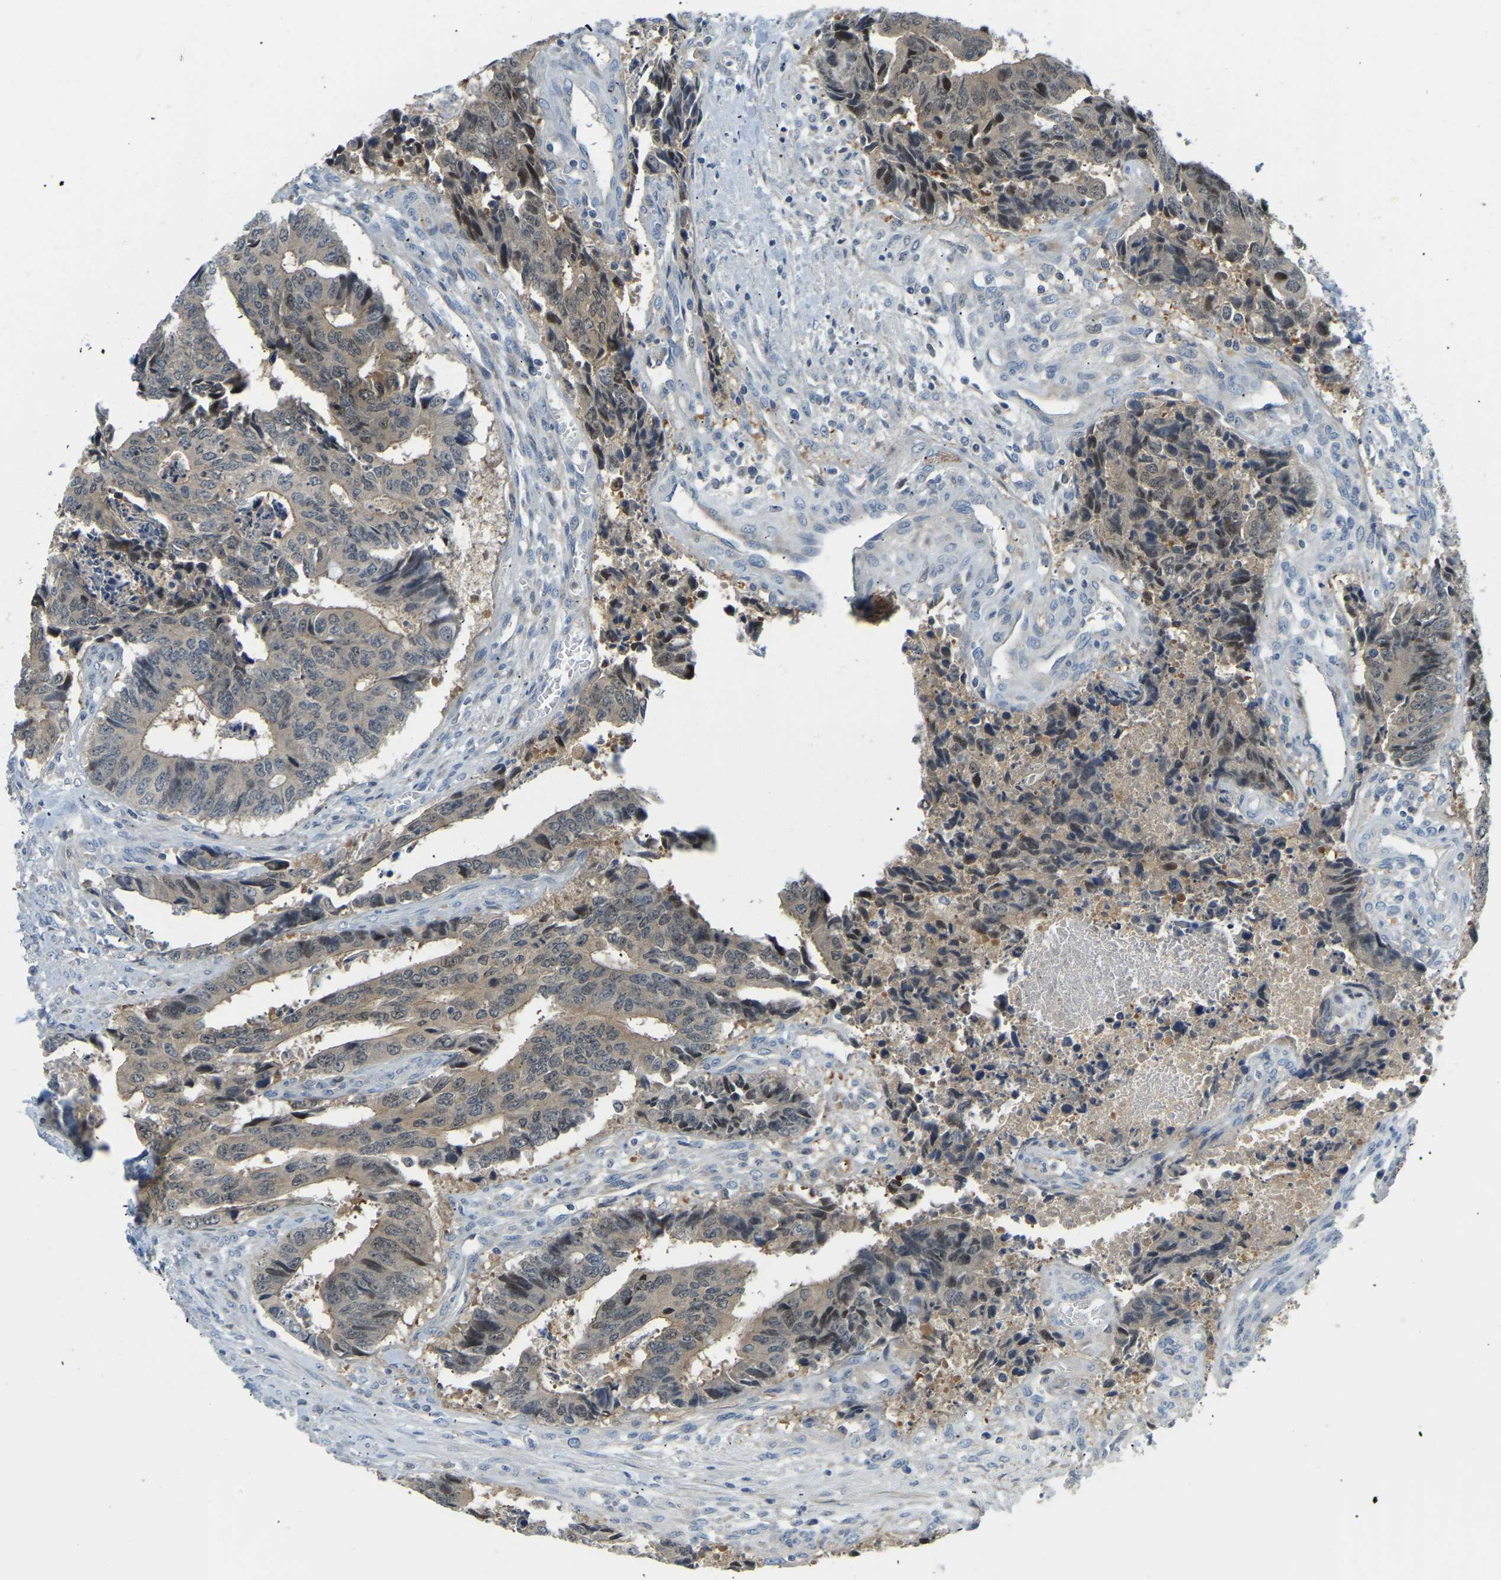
{"staining": {"intensity": "weak", "quantity": ">75%", "location": "cytoplasmic/membranous"}, "tissue": "colorectal cancer", "cell_type": "Tumor cells", "image_type": "cancer", "snomed": [{"axis": "morphology", "description": "Adenocarcinoma, NOS"}, {"axis": "topography", "description": "Rectum"}], "caption": "Weak cytoplasmic/membranous protein expression is identified in approximately >75% of tumor cells in colorectal cancer.", "gene": "NME8", "patient": {"sex": "male", "age": 84}}